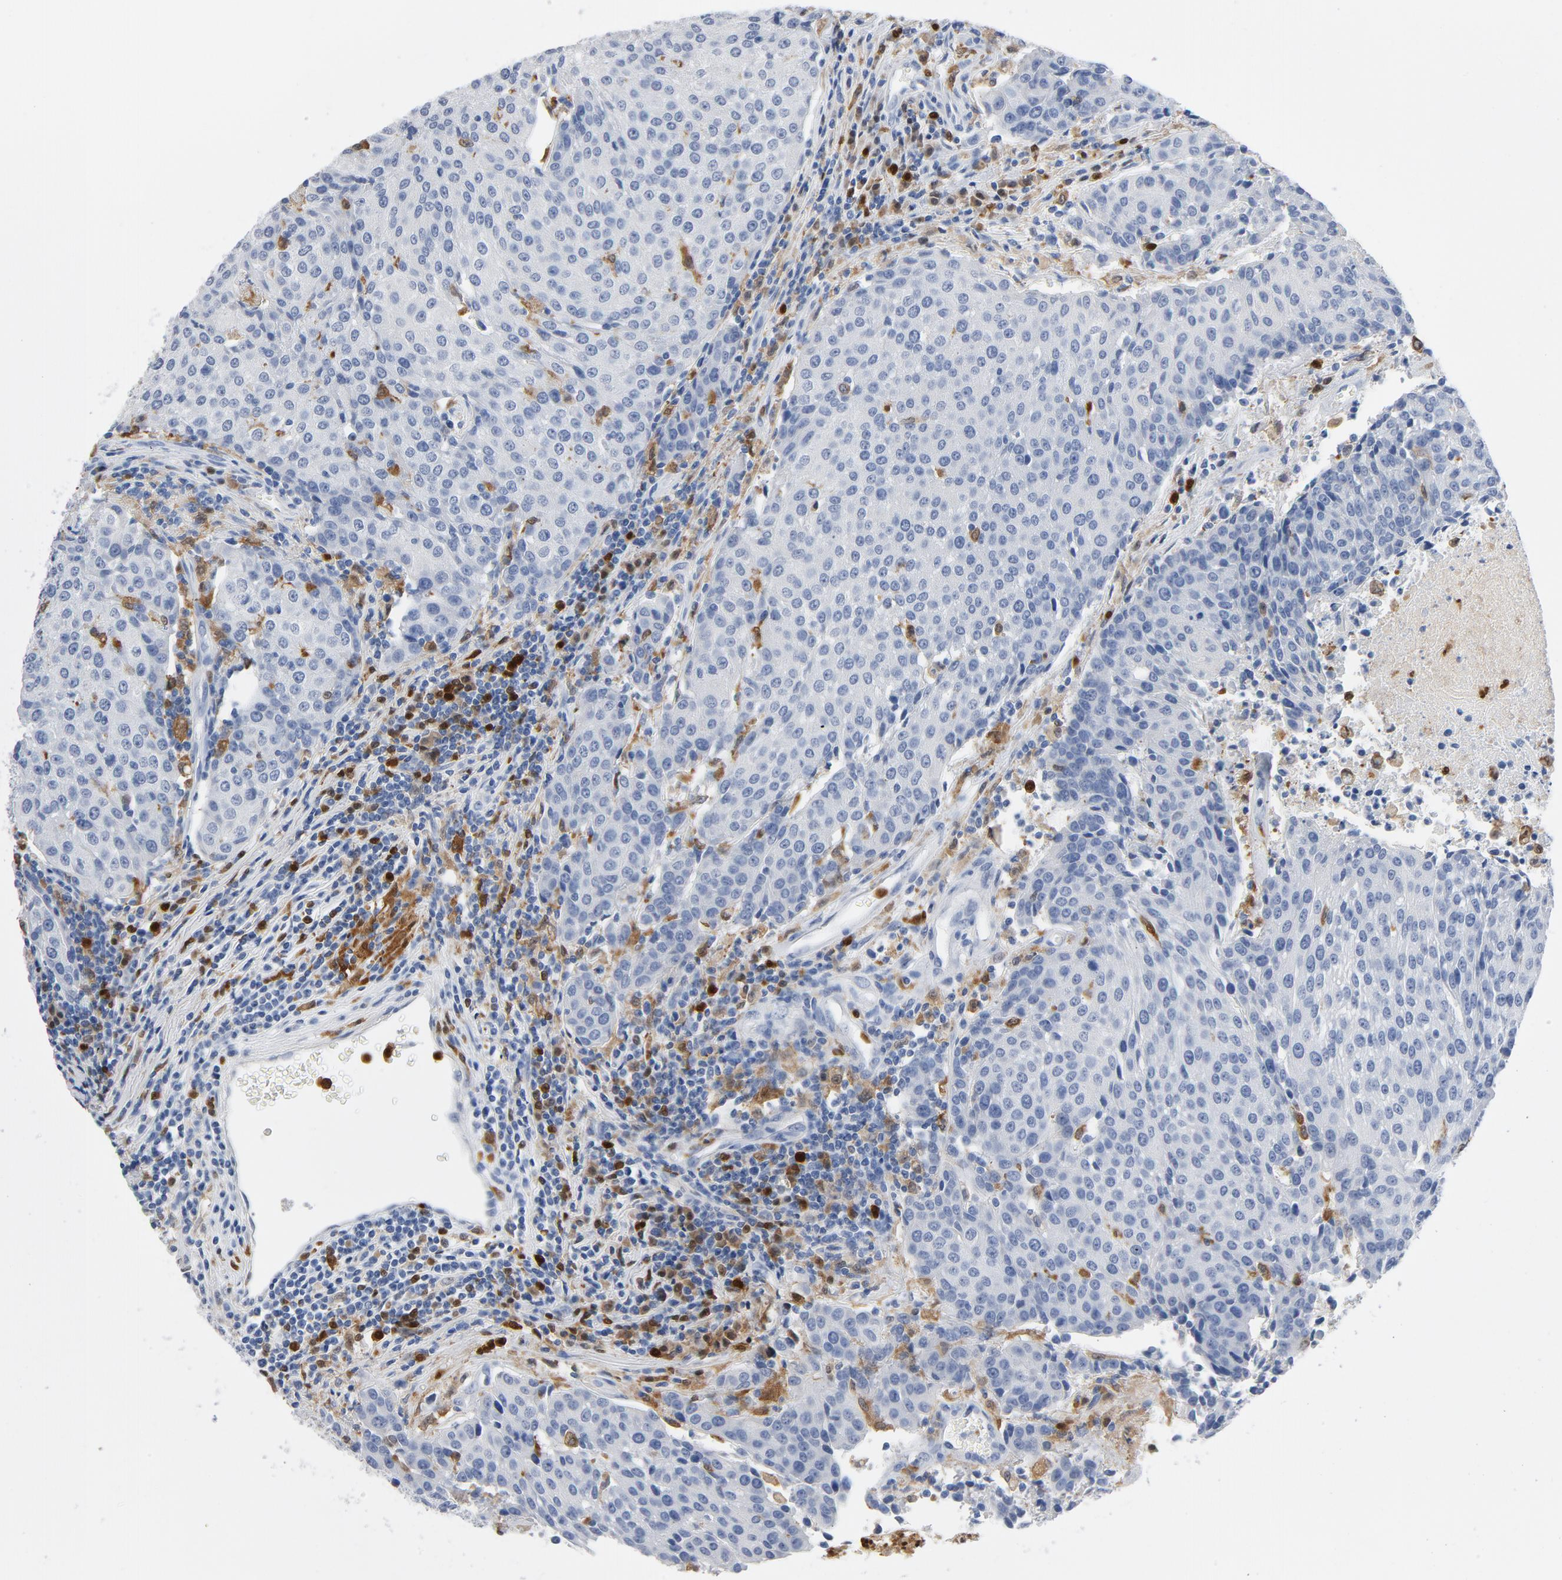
{"staining": {"intensity": "negative", "quantity": "none", "location": "none"}, "tissue": "urothelial cancer", "cell_type": "Tumor cells", "image_type": "cancer", "snomed": [{"axis": "morphology", "description": "Urothelial carcinoma, High grade"}, {"axis": "topography", "description": "Urinary bladder"}], "caption": "Immunohistochemistry (IHC) image of high-grade urothelial carcinoma stained for a protein (brown), which displays no expression in tumor cells.", "gene": "NCF1", "patient": {"sex": "female", "age": 85}}